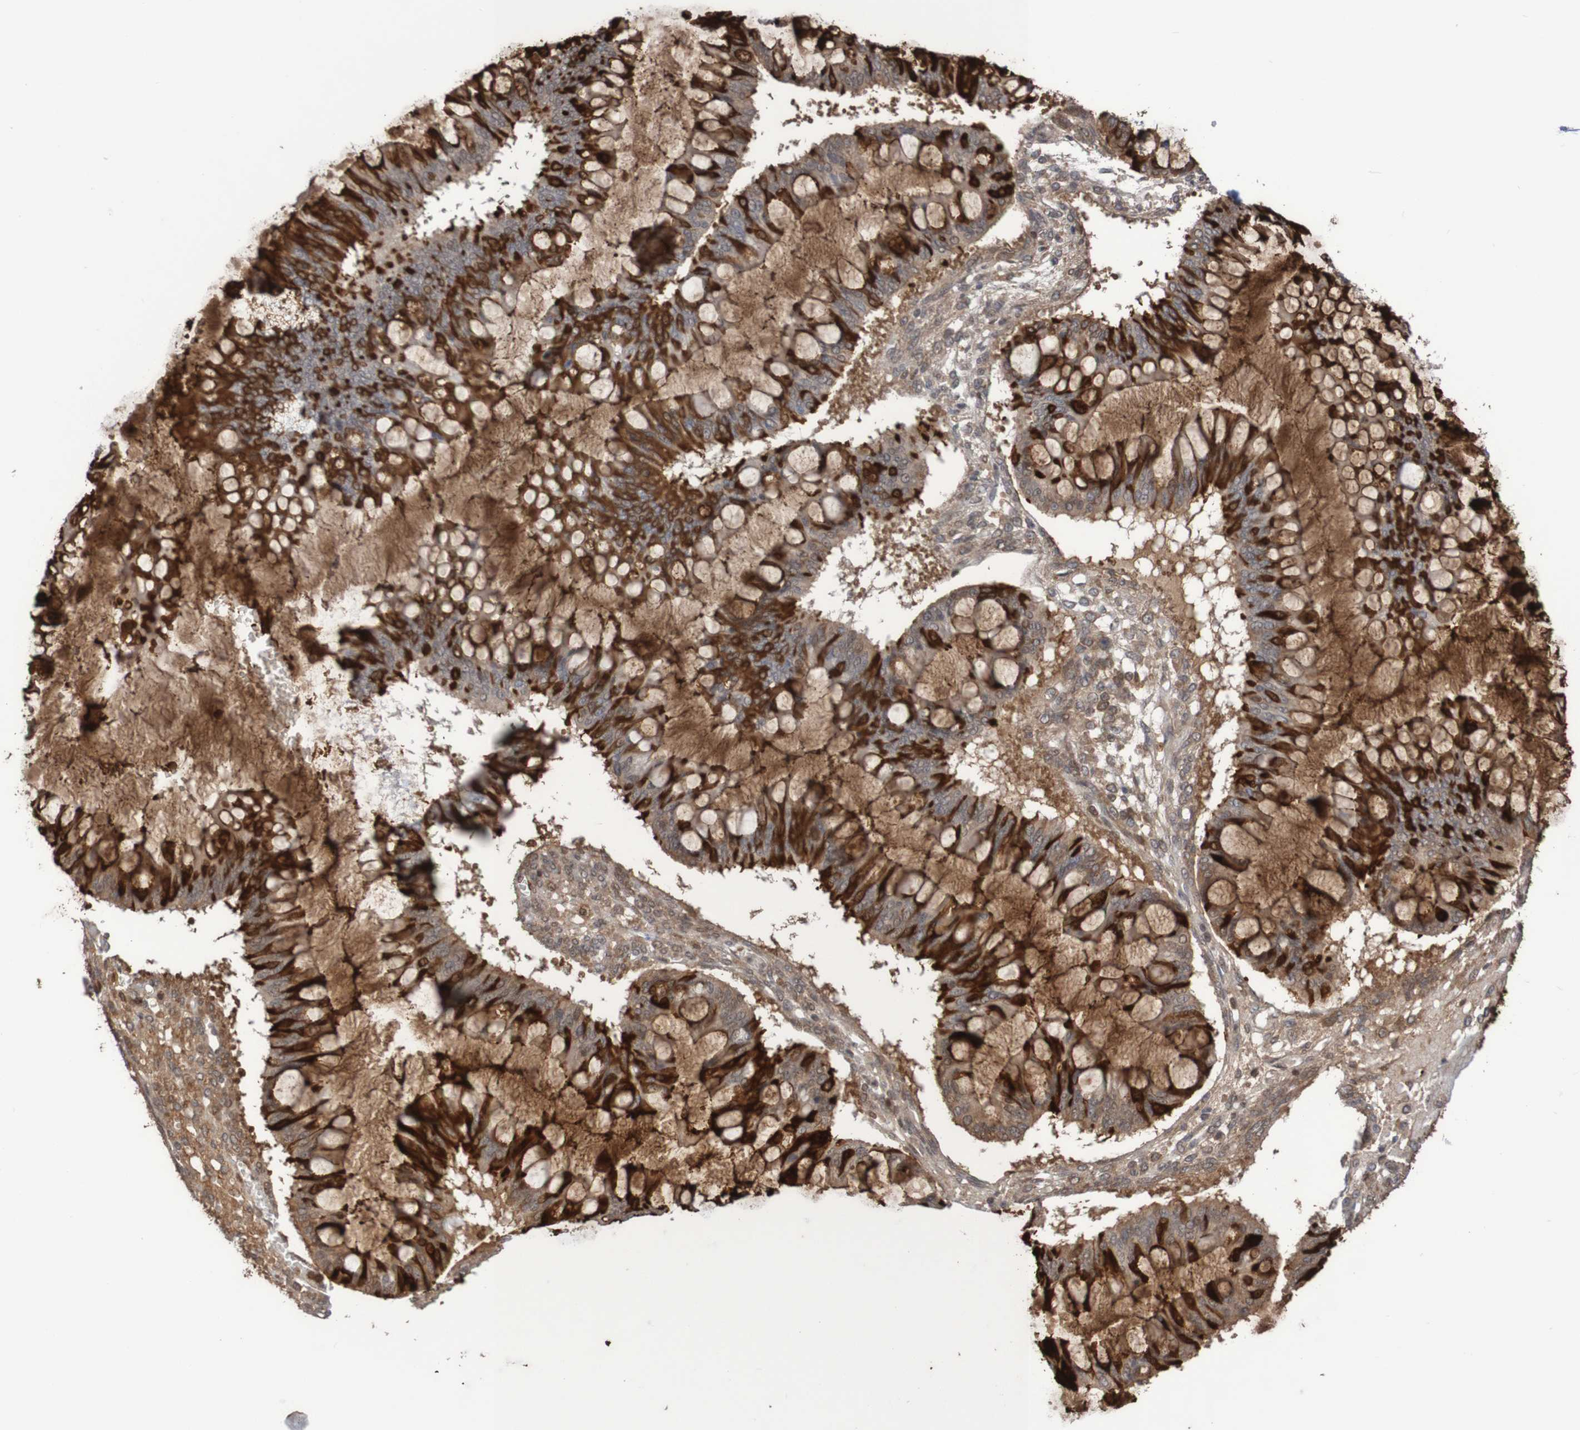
{"staining": {"intensity": "strong", "quantity": ">75%", "location": "cytoplasmic/membranous"}, "tissue": "ovarian cancer", "cell_type": "Tumor cells", "image_type": "cancer", "snomed": [{"axis": "morphology", "description": "Cystadenocarcinoma, mucinous, NOS"}, {"axis": "topography", "description": "Ovary"}], "caption": "This is an image of IHC staining of ovarian cancer (mucinous cystadenocarcinoma), which shows strong staining in the cytoplasmic/membranous of tumor cells.", "gene": "ITLN1", "patient": {"sex": "female", "age": 73}}